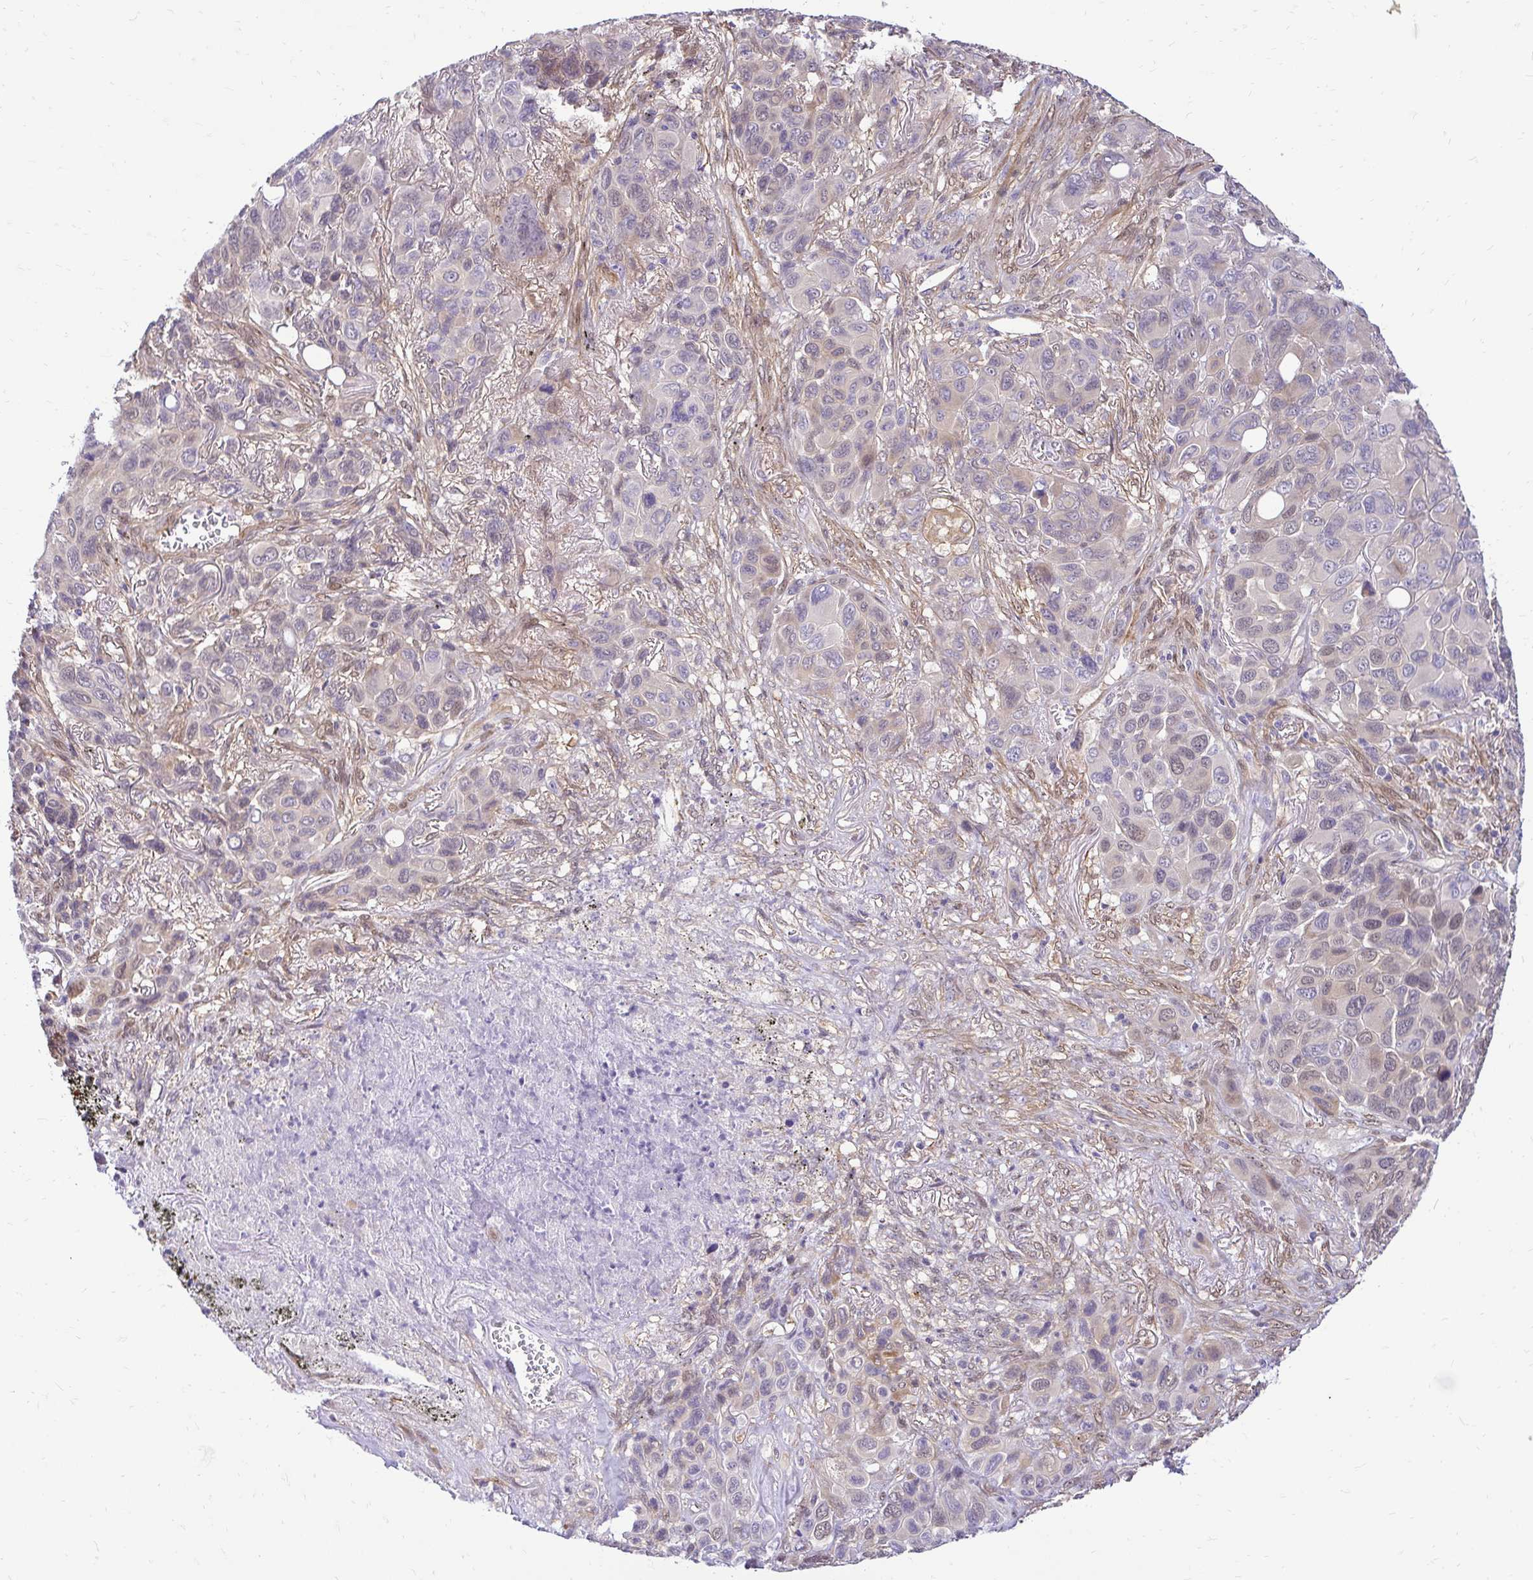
{"staining": {"intensity": "weak", "quantity": "<25%", "location": "cytoplasmic/membranous"}, "tissue": "melanoma", "cell_type": "Tumor cells", "image_type": "cancer", "snomed": [{"axis": "morphology", "description": "Malignant melanoma, Metastatic site"}, {"axis": "topography", "description": "Lung"}], "caption": "High power microscopy image of an immunohistochemistry (IHC) image of malignant melanoma (metastatic site), revealing no significant staining in tumor cells.", "gene": "YAP1", "patient": {"sex": "male", "age": 48}}